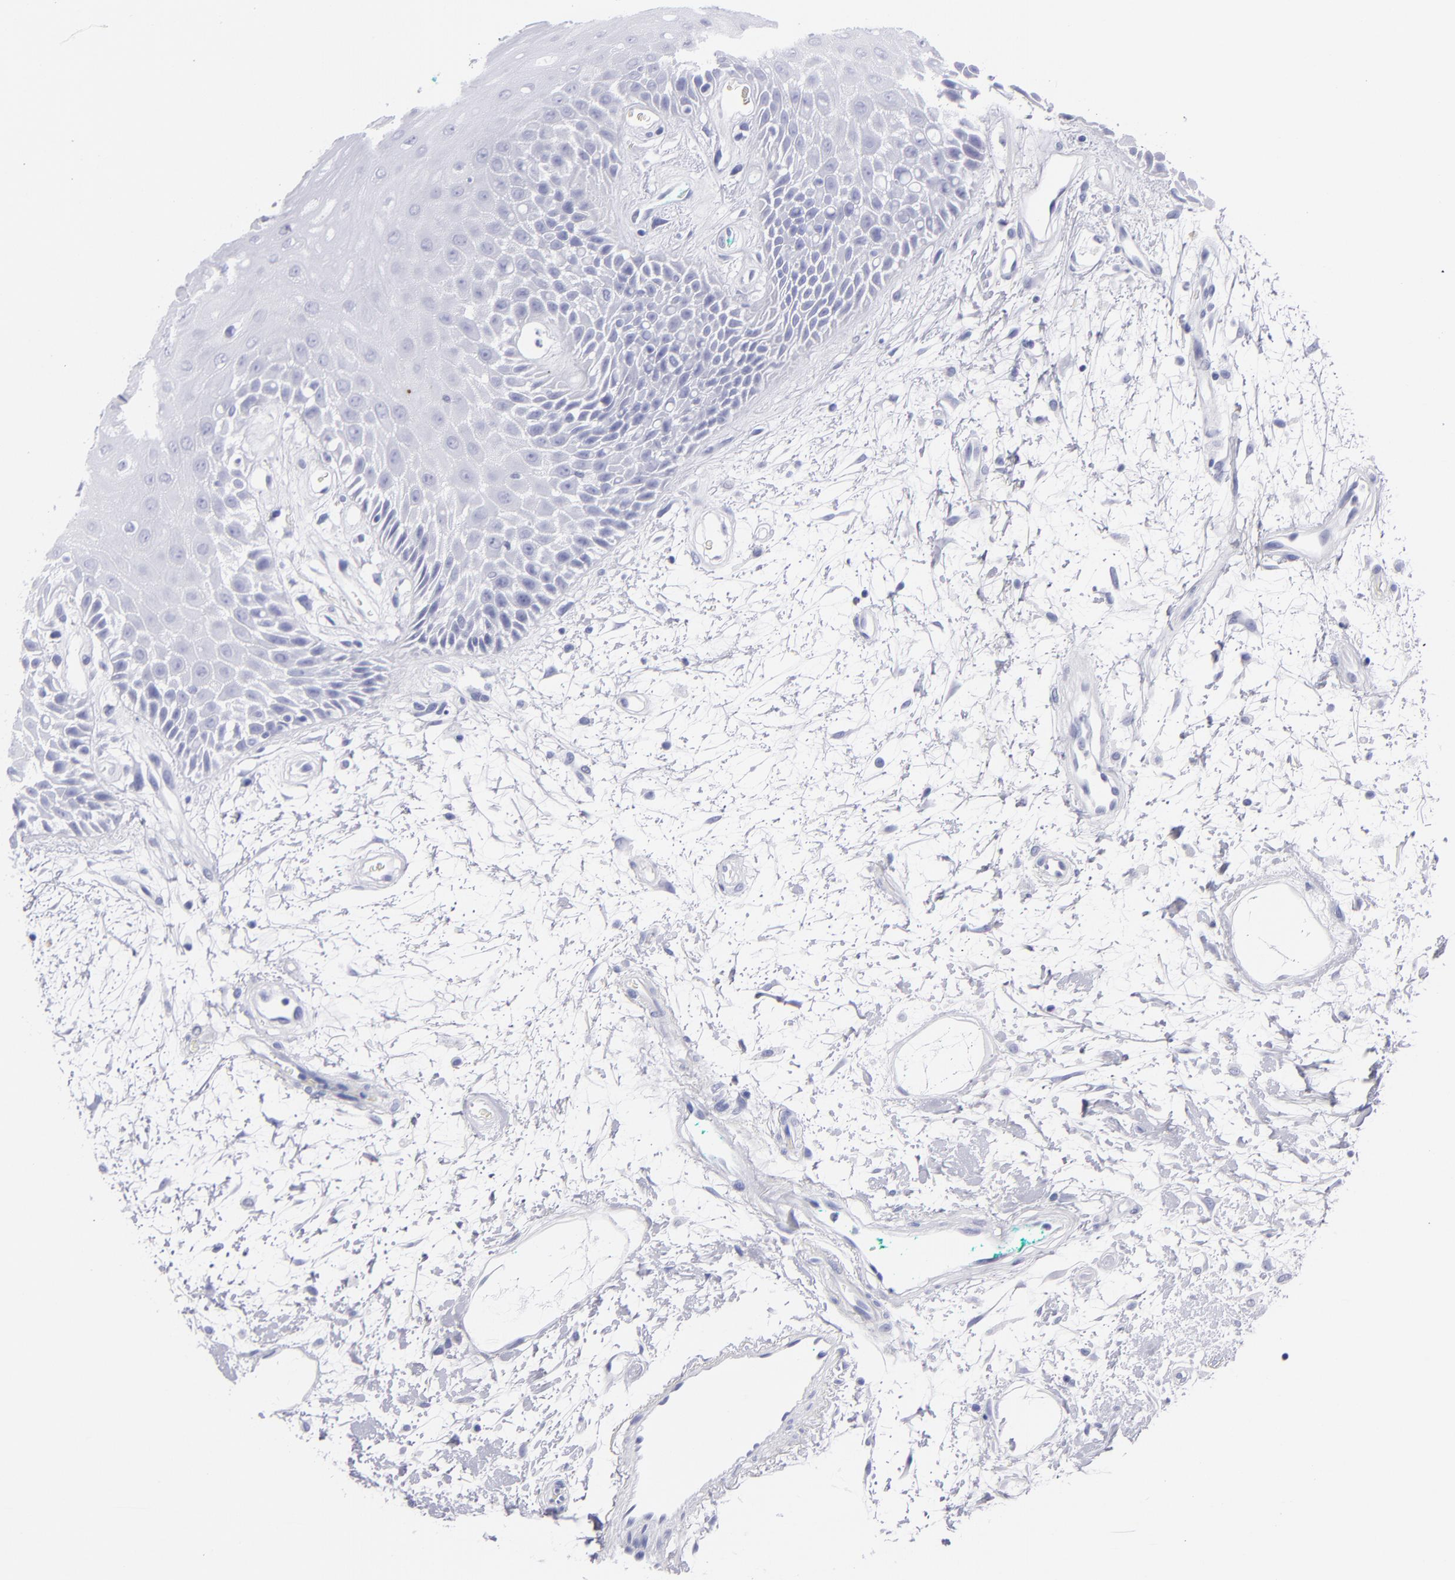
{"staining": {"intensity": "negative", "quantity": "none", "location": "none"}, "tissue": "oral mucosa", "cell_type": "Squamous epithelial cells", "image_type": "normal", "snomed": [{"axis": "morphology", "description": "Normal tissue, NOS"}, {"axis": "morphology", "description": "Squamous cell carcinoma, NOS"}, {"axis": "topography", "description": "Skeletal muscle"}, {"axis": "topography", "description": "Oral tissue"}, {"axis": "topography", "description": "Head-Neck"}], "caption": "This is a image of immunohistochemistry (IHC) staining of normal oral mucosa, which shows no positivity in squamous epithelial cells.", "gene": "VIL1", "patient": {"sex": "female", "age": 84}}